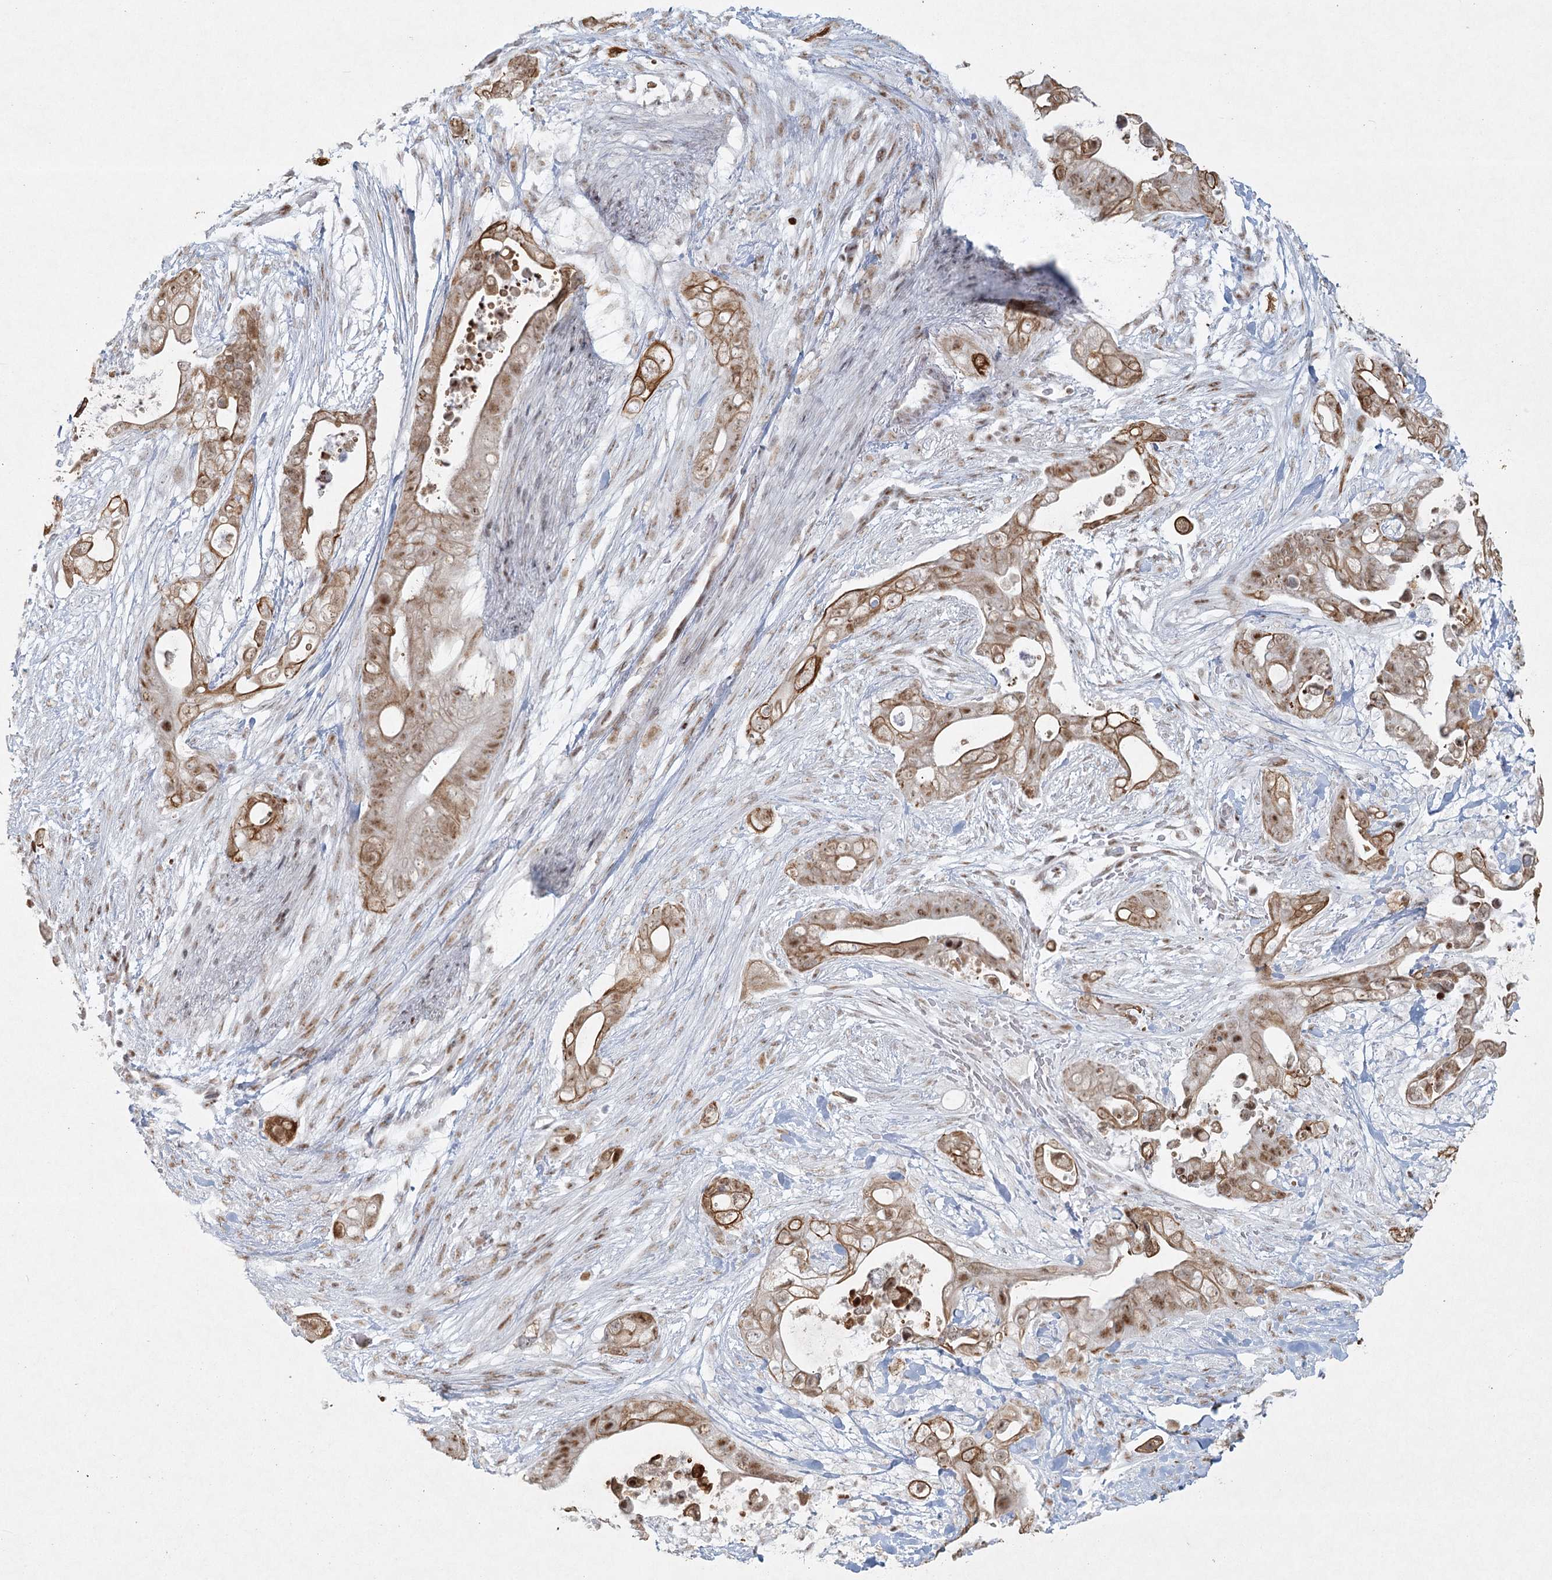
{"staining": {"intensity": "moderate", "quantity": ">75%", "location": "cytoplasmic/membranous,nuclear"}, "tissue": "pancreatic cancer", "cell_type": "Tumor cells", "image_type": "cancer", "snomed": [{"axis": "morphology", "description": "Adenocarcinoma, NOS"}, {"axis": "topography", "description": "Pancreas"}], "caption": "Immunohistochemistry (IHC) photomicrograph of pancreatic cancer stained for a protein (brown), which shows medium levels of moderate cytoplasmic/membranous and nuclear expression in approximately >75% of tumor cells.", "gene": "U2SURP", "patient": {"sex": "male", "age": 53}}